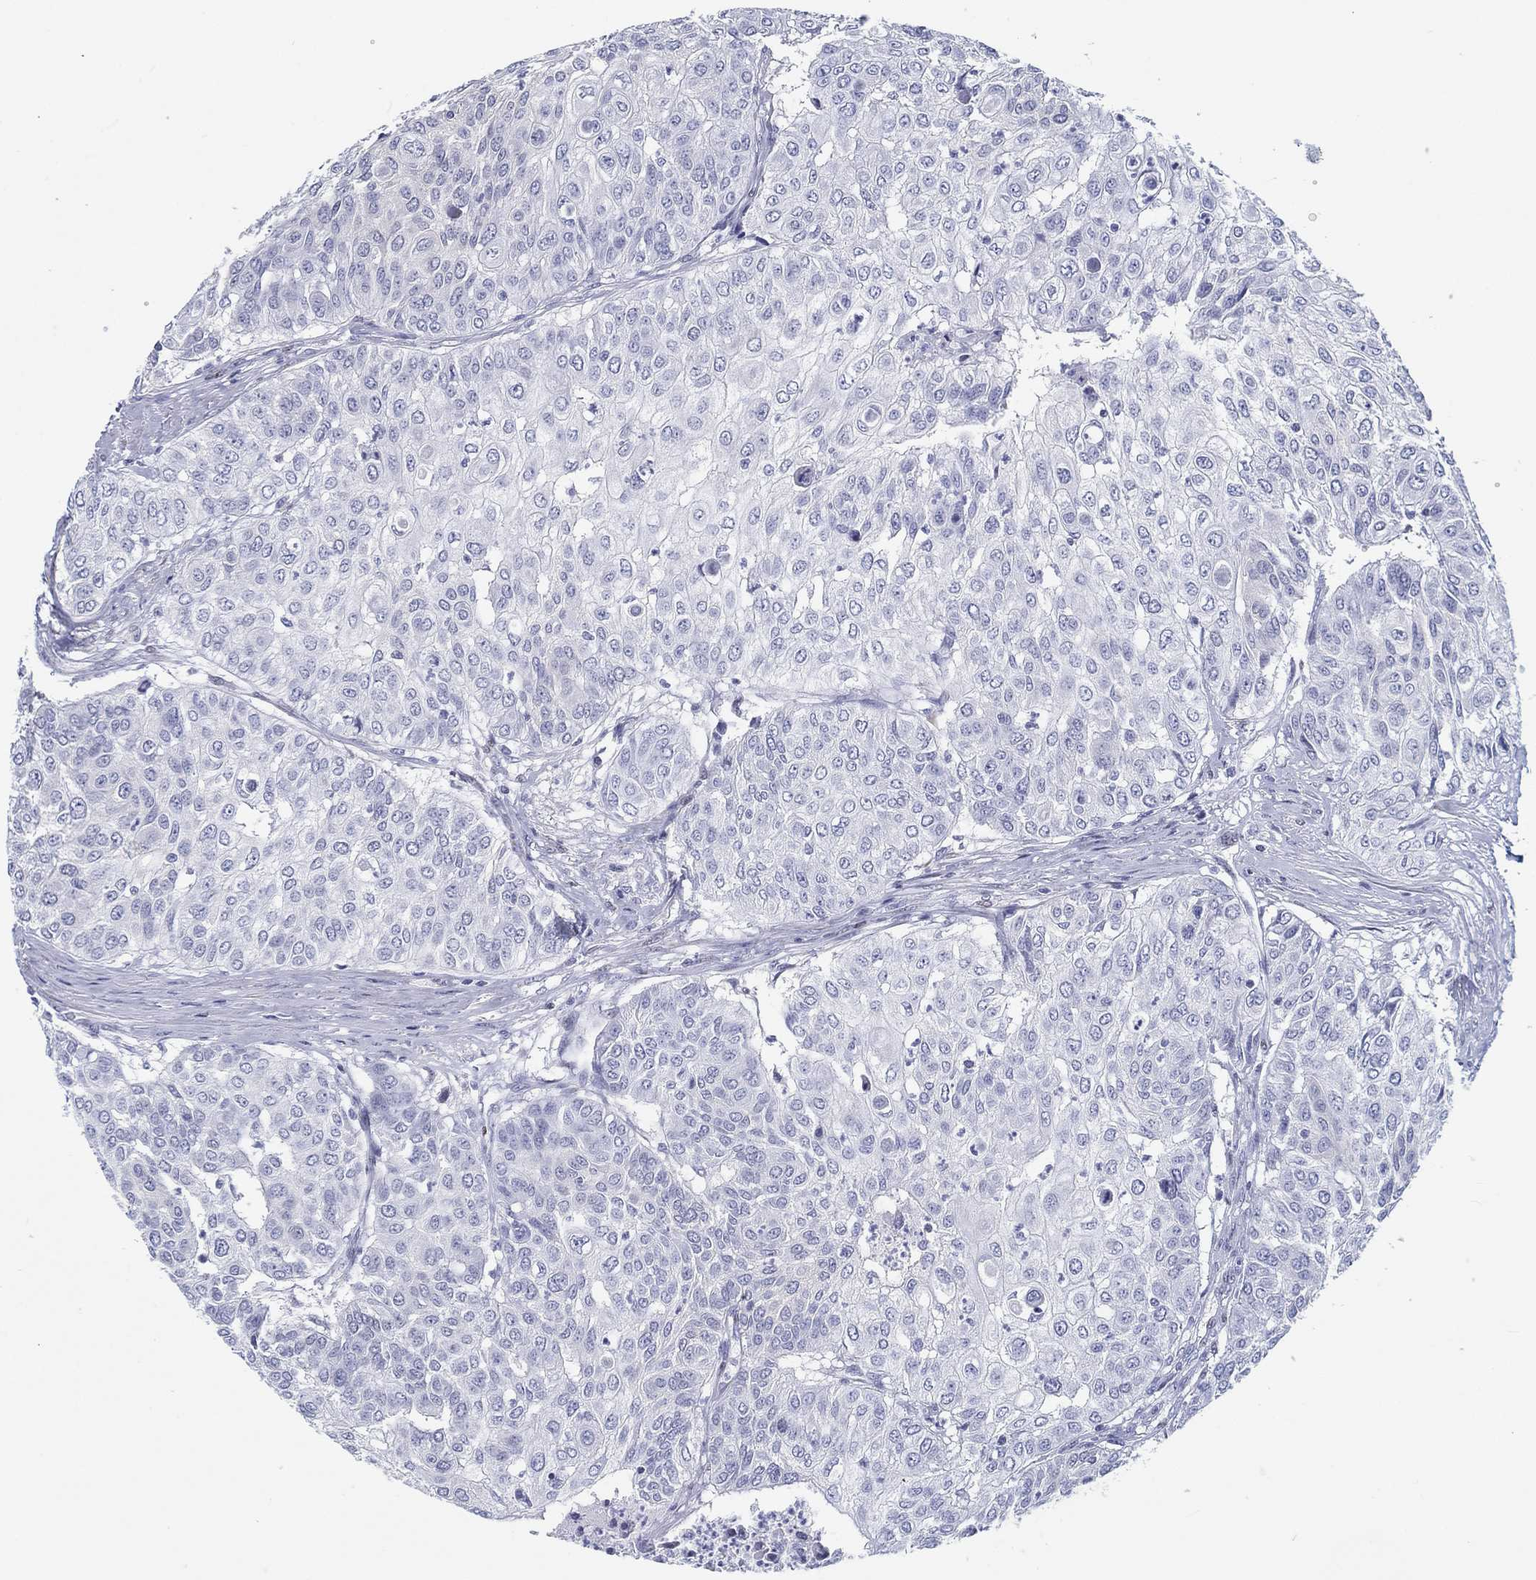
{"staining": {"intensity": "negative", "quantity": "none", "location": "none"}, "tissue": "urothelial cancer", "cell_type": "Tumor cells", "image_type": "cancer", "snomed": [{"axis": "morphology", "description": "Urothelial carcinoma, High grade"}, {"axis": "topography", "description": "Urinary bladder"}], "caption": "Image shows no significant protein positivity in tumor cells of urothelial cancer. (Immunohistochemistry, brightfield microscopy, high magnification).", "gene": "H1-1", "patient": {"sex": "female", "age": 79}}